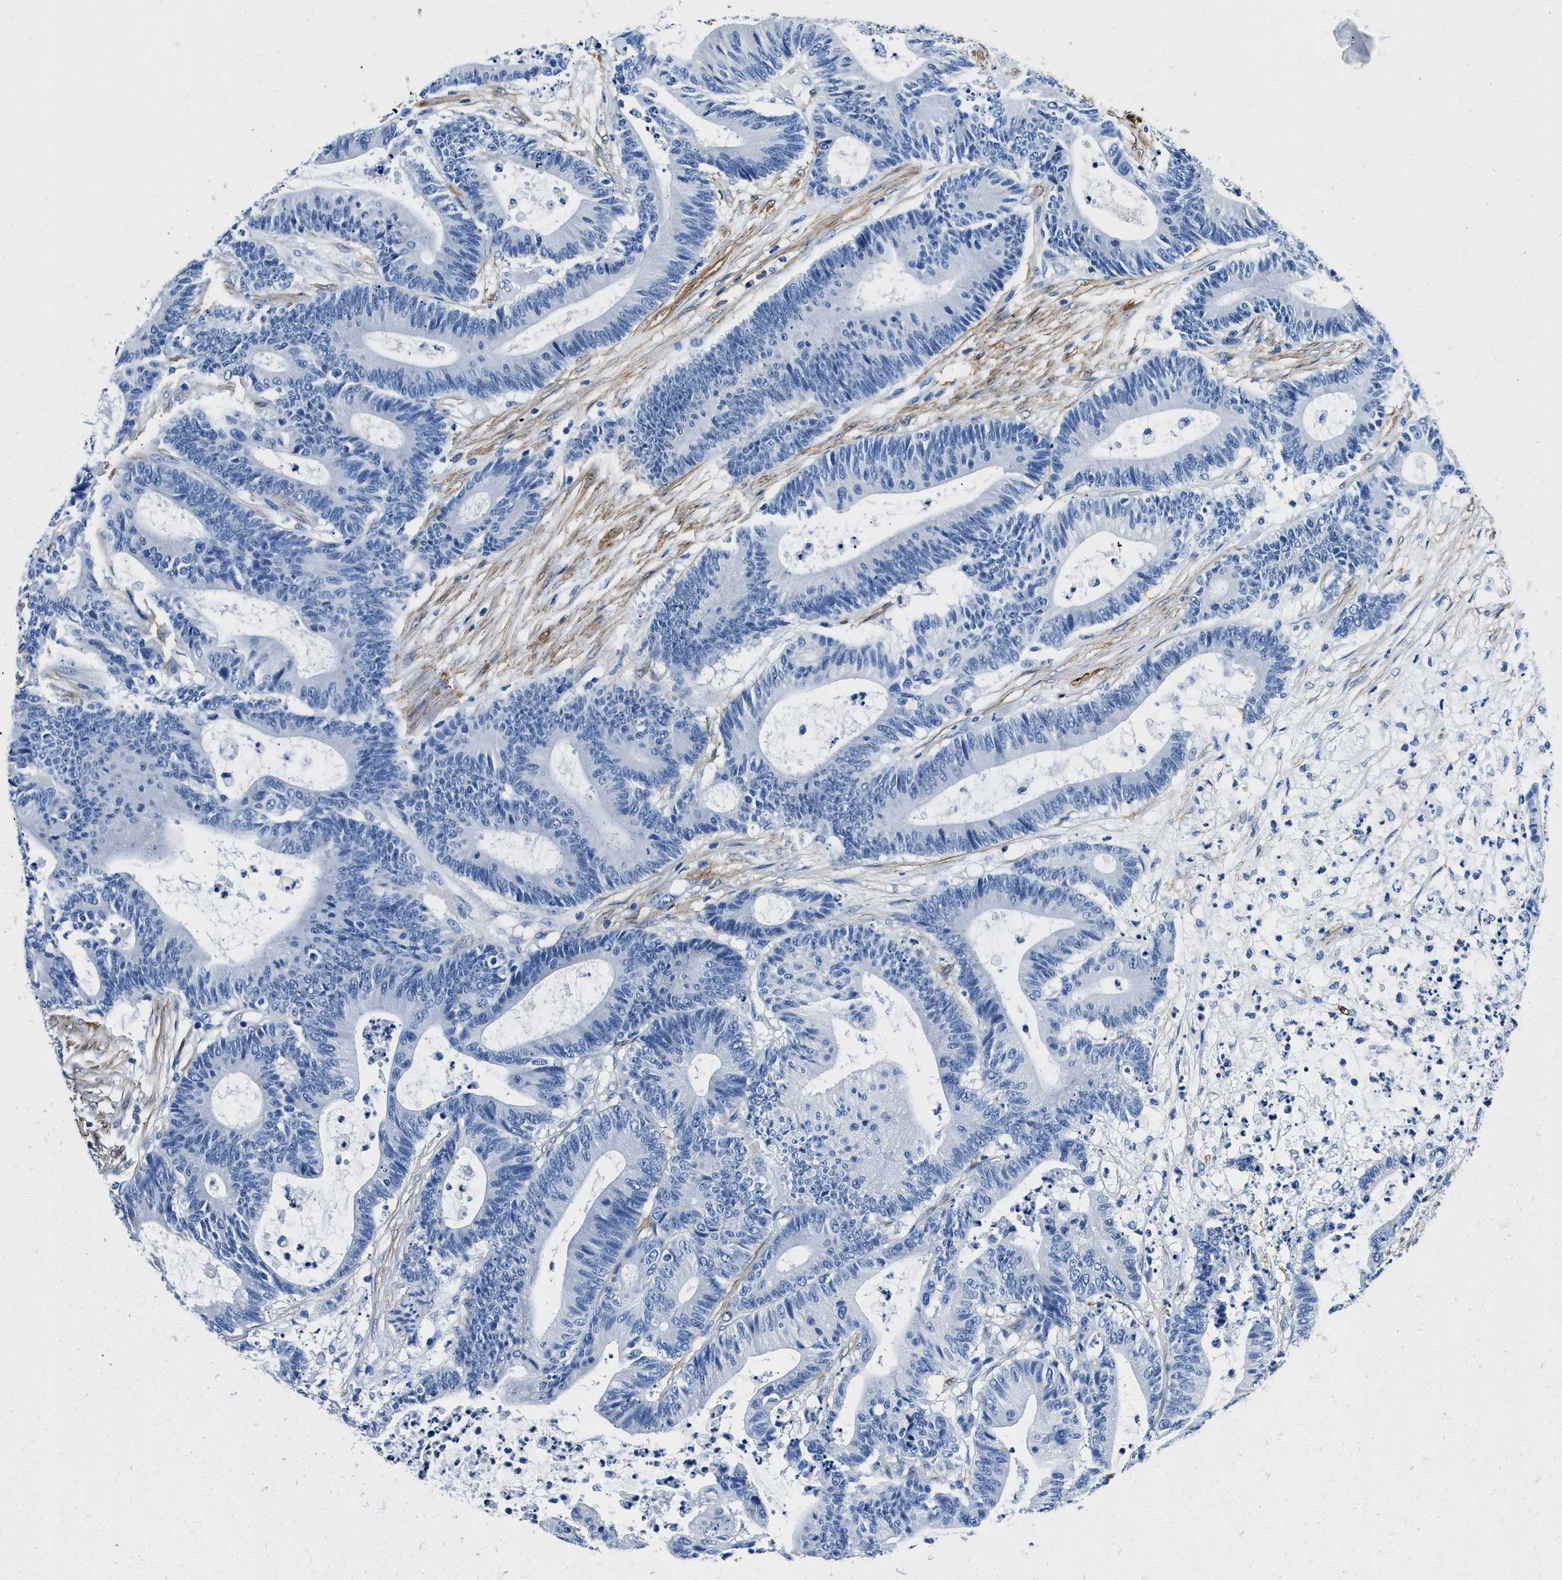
{"staining": {"intensity": "negative", "quantity": "none", "location": "none"}, "tissue": "colorectal cancer", "cell_type": "Tumor cells", "image_type": "cancer", "snomed": [{"axis": "morphology", "description": "Adenocarcinoma, NOS"}, {"axis": "topography", "description": "Colon"}], "caption": "Adenocarcinoma (colorectal) was stained to show a protein in brown. There is no significant positivity in tumor cells. (DAB immunohistochemistry (IHC) visualized using brightfield microscopy, high magnification).", "gene": "TEX261", "patient": {"sex": "female", "age": 84}}